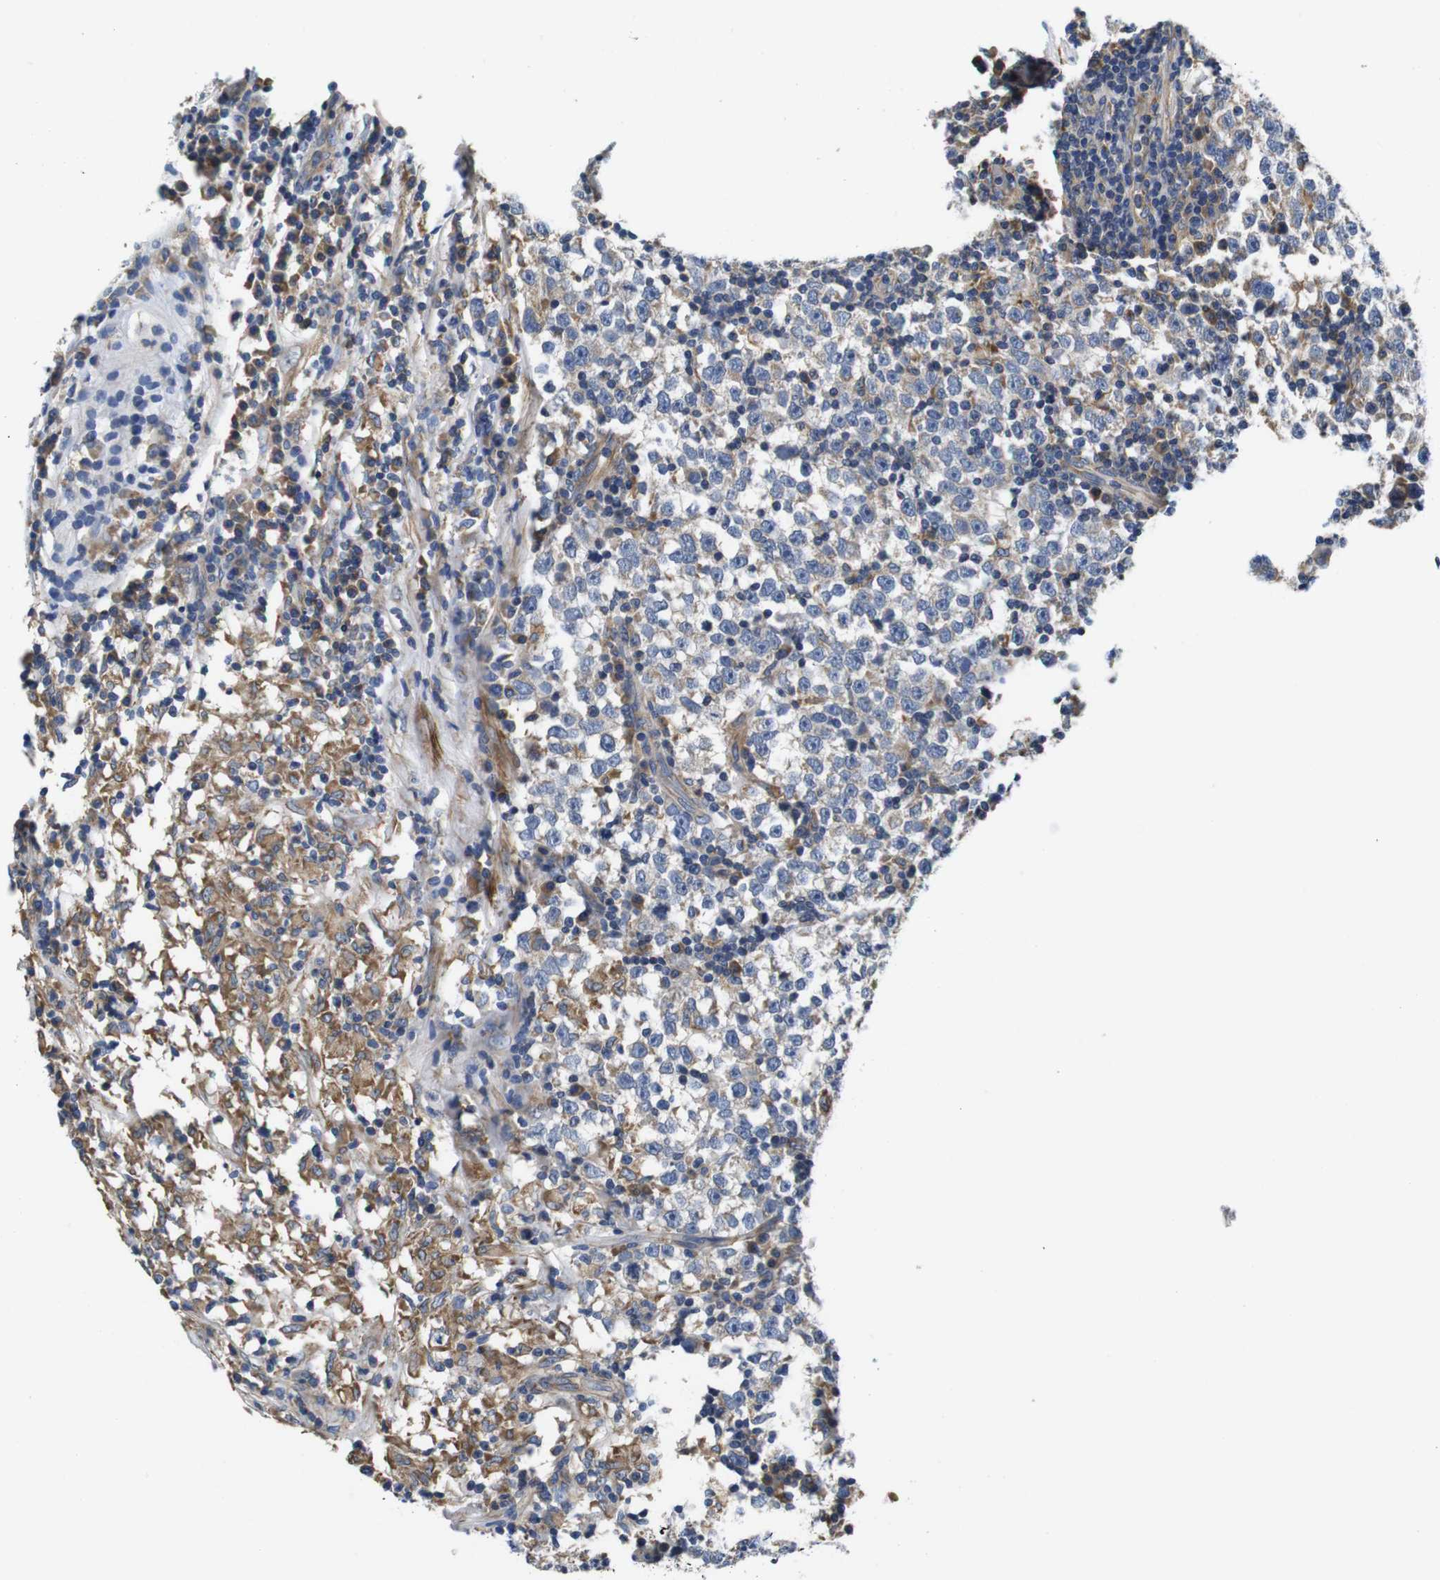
{"staining": {"intensity": "weak", "quantity": "<25%", "location": "cytoplasmic/membranous"}, "tissue": "testis cancer", "cell_type": "Tumor cells", "image_type": "cancer", "snomed": [{"axis": "morphology", "description": "Seminoma, NOS"}, {"axis": "topography", "description": "Testis"}], "caption": "This is an immunohistochemistry image of human testis cancer. There is no staining in tumor cells.", "gene": "MARCHF7", "patient": {"sex": "male", "age": 43}}